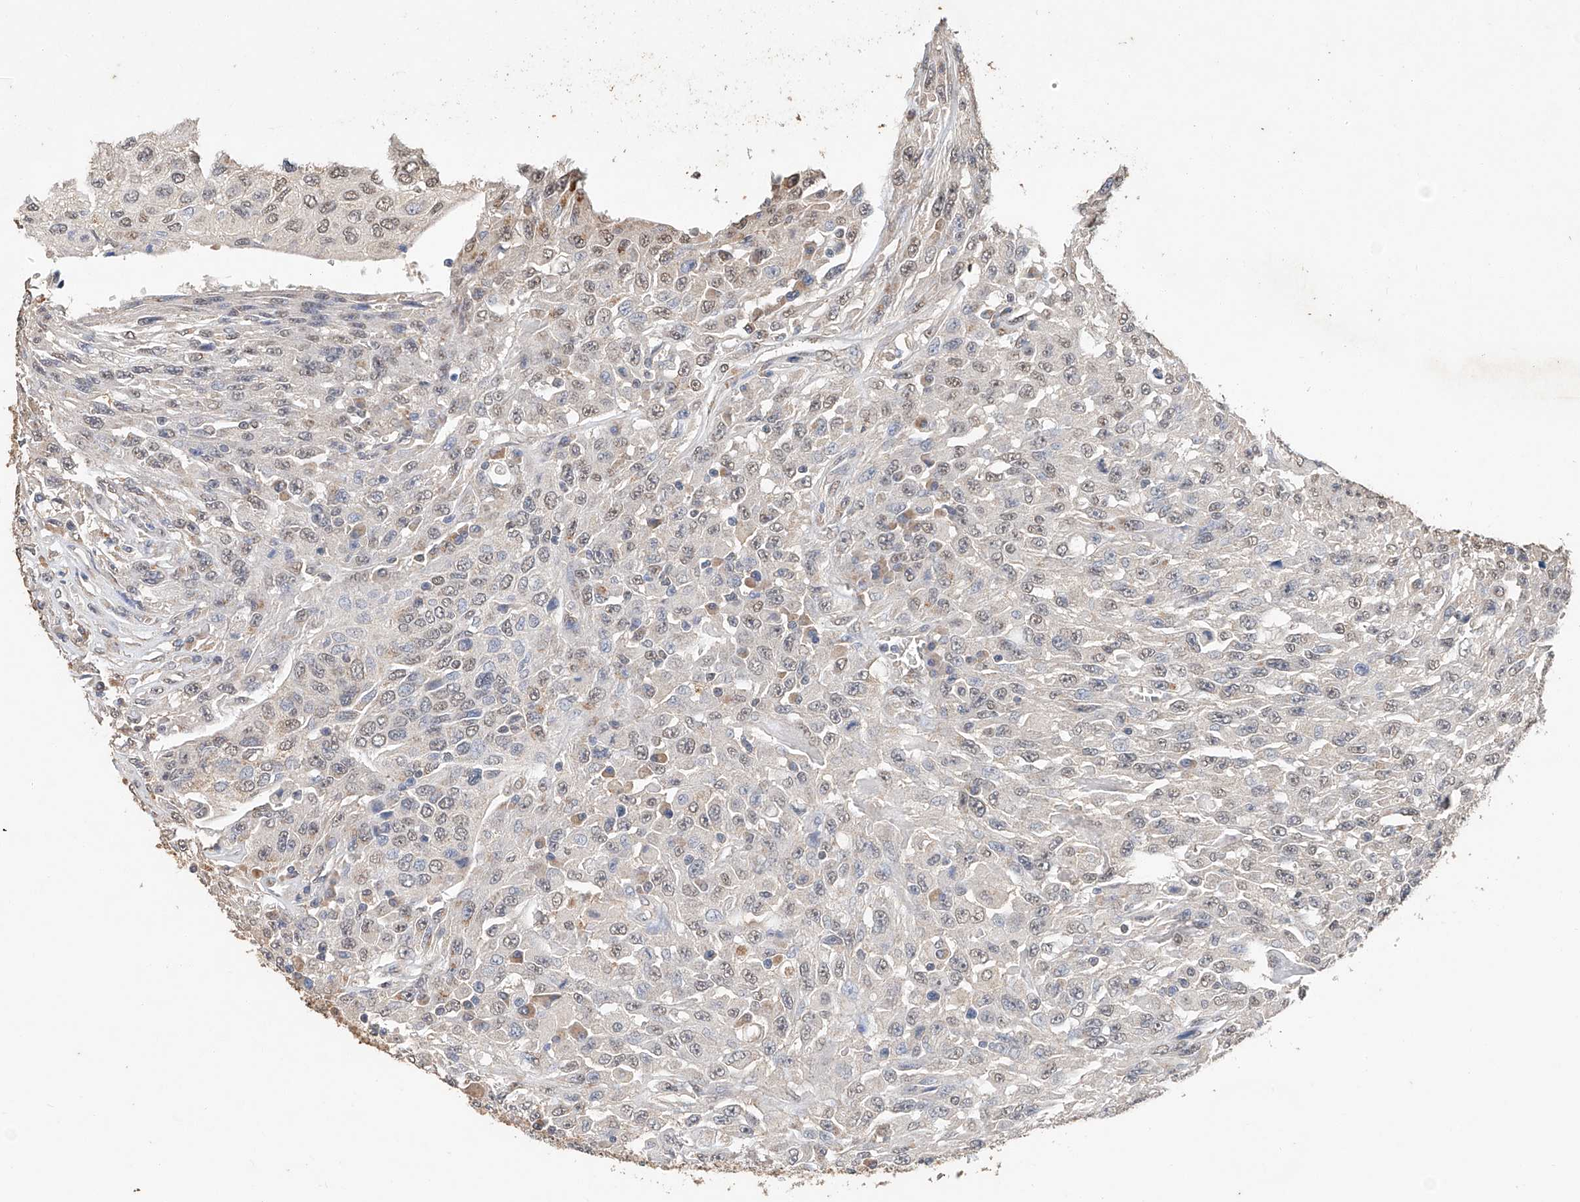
{"staining": {"intensity": "weak", "quantity": "<25%", "location": "nuclear"}, "tissue": "urothelial cancer", "cell_type": "Tumor cells", "image_type": "cancer", "snomed": [{"axis": "morphology", "description": "Urothelial carcinoma, High grade"}, {"axis": "topography", "description": "Urinary bladder"}], "caption": "High magnification brightfield microscopy of urothelial cancer stained with DAB (brown) and counterstained with hematoxylin (blue): tumor cells show no significant staining.", "gene": "CERS4", "patient": {"sex": "male", "age": 66}}